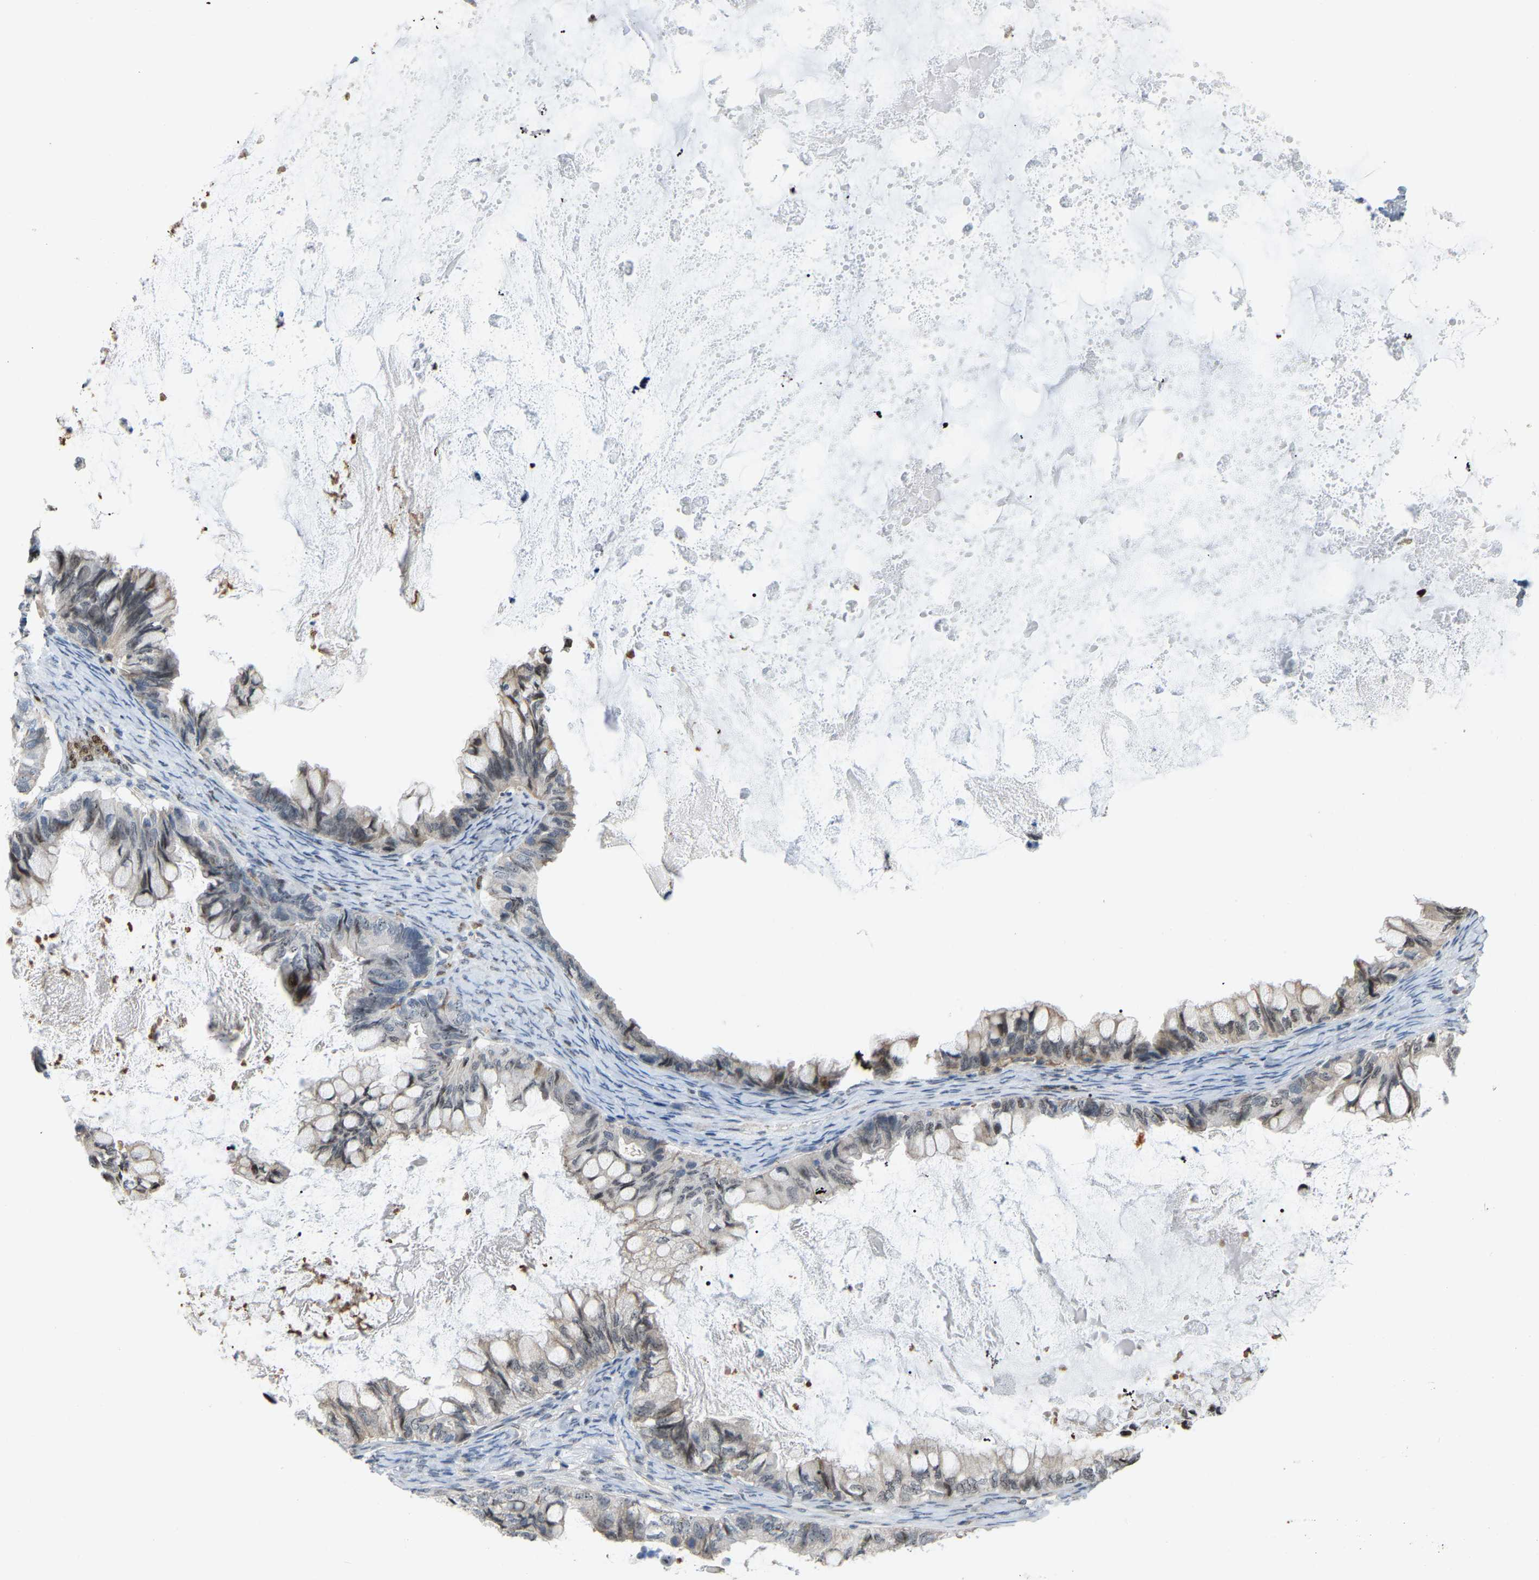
{"staining": {"intensity": "negative", "quantity": "none", "location": "none"}, "tissue": "ovarian cancer", "cell_type": "Tumor cells", "image_type": "cancer", "snomed": [{"axis": "morphology", "description": "Cystadenocarcinoma, mucinous, NOS"}, {"axis": "topography", "description": "Ovary"}], "caption": "Immunohistochemistry (IHC) image of ovarian cancer stained for a protein (brown), which shows no staining in tumor cells.", "gene": "CROT", "patient": {"sex": "female", "age": 80}}